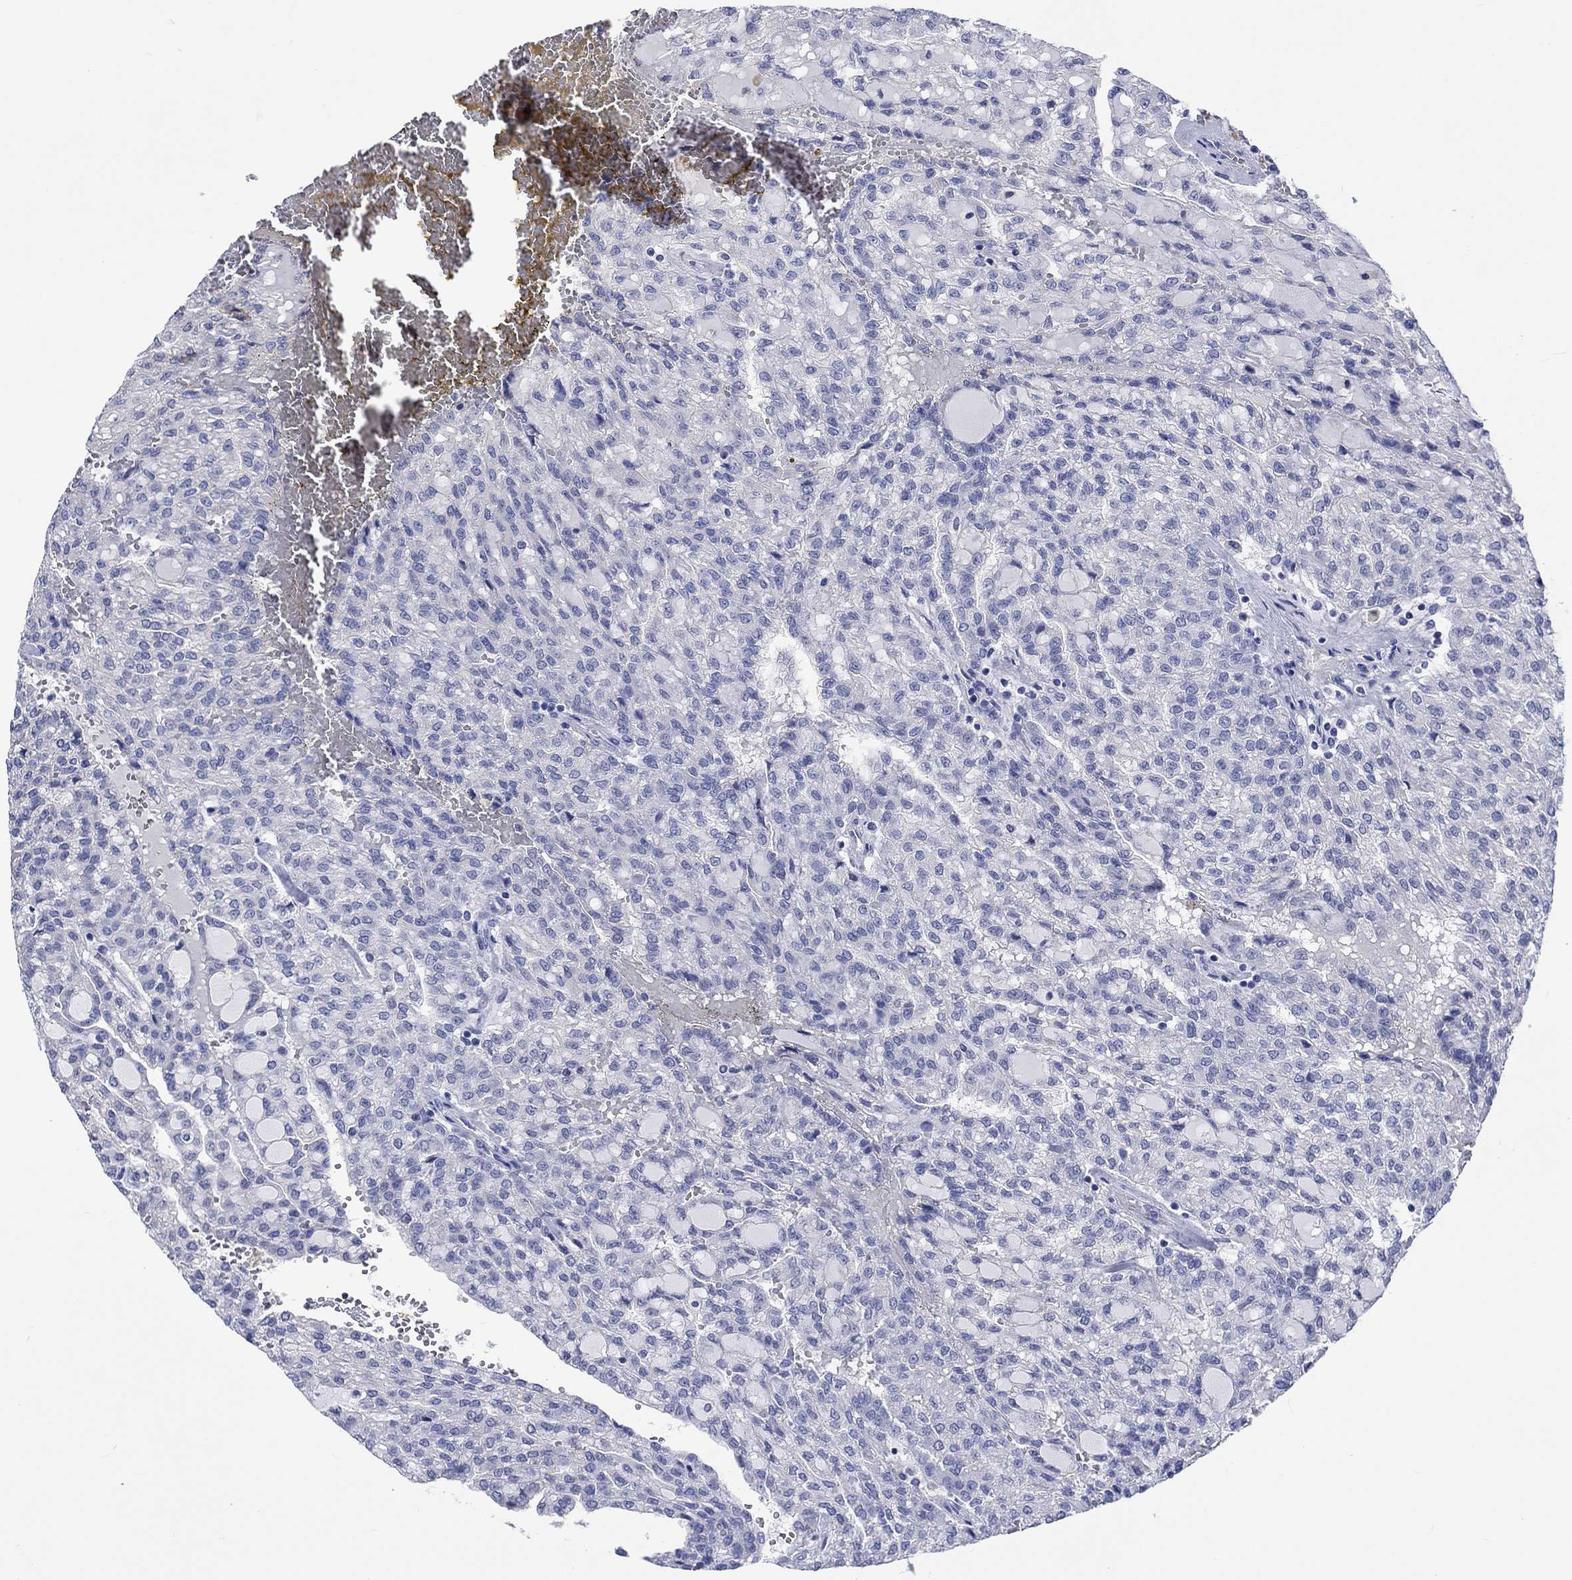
{"staining": {"intensity": "negative", "quantity": "none", "location": "none"}, "tissue": "renal cancer", "cell_type": "Tumor cells", "image_type": "cancer", "snomed": [{"axis": "morphology", "description": "Adenocarcinoma, NOS"}, {"axis": "topography", "description": "Kidney"}], "caption": "This is an immunohistochemistry image of human adenocarcinoma (renal). There is no expression in tumor cells.", "gene": "TOMM20L", "patient": {"sex": "male", "age": 63}}